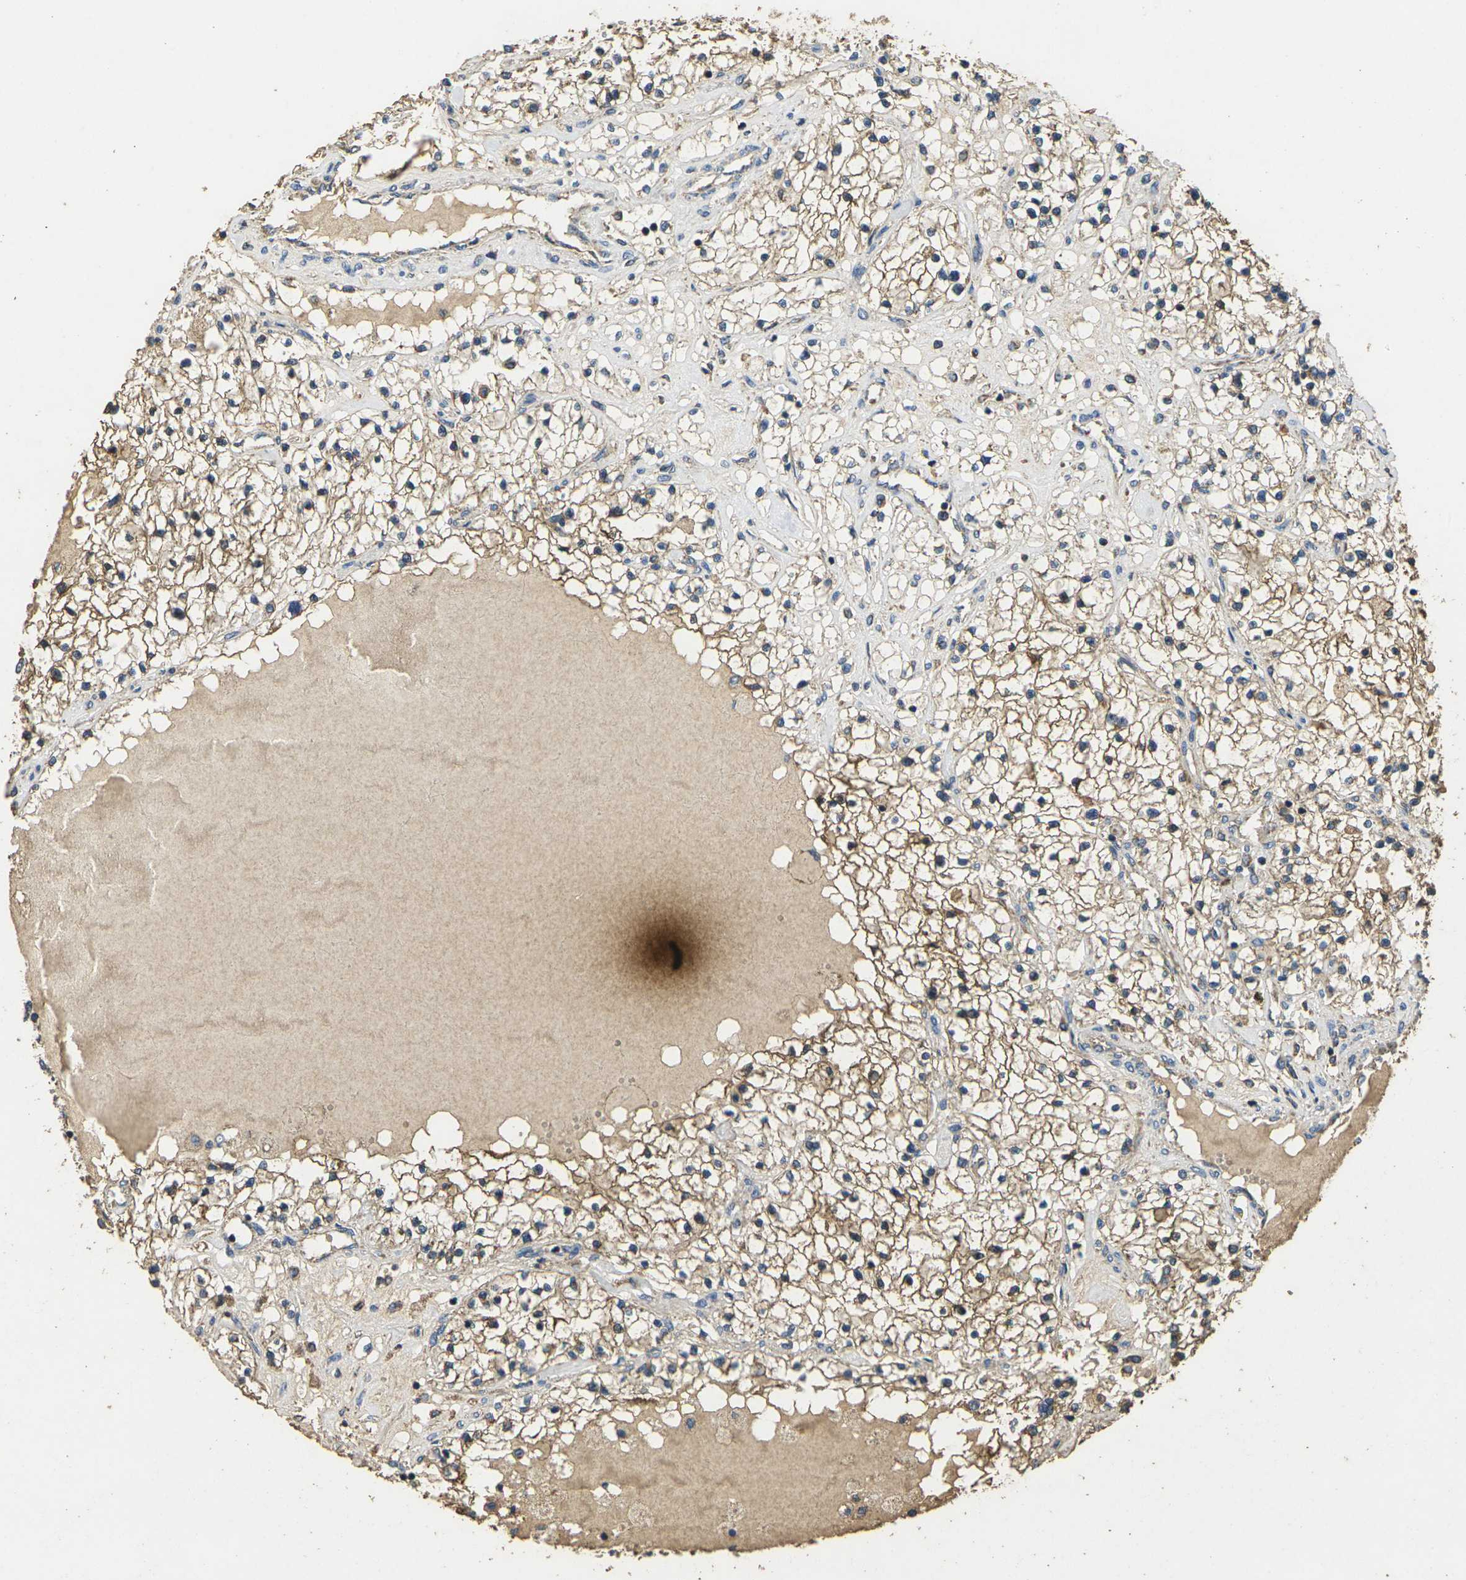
{"staining": {"intensity": "moderate", "quantity": ">75%", "location": "cytoplasmic/membranous"}, "tissue": "renal cancer", "cell_type": "Tumor cells", "image_type": "cancer", "snomed": [{"axis": "morphology", "description": "Adenocarcinoma, NOS"}, {"axis": "topography", "description": "Kidney"}], "caption": "Immunohistochemical staining of human renal adenocarcinoma displays medium levels of moderate cytoplasmic/membranous positivity in about >75% of tumor cells.", "gene": "MAPK11", "patient": {"sex": "male", "age": 68}}